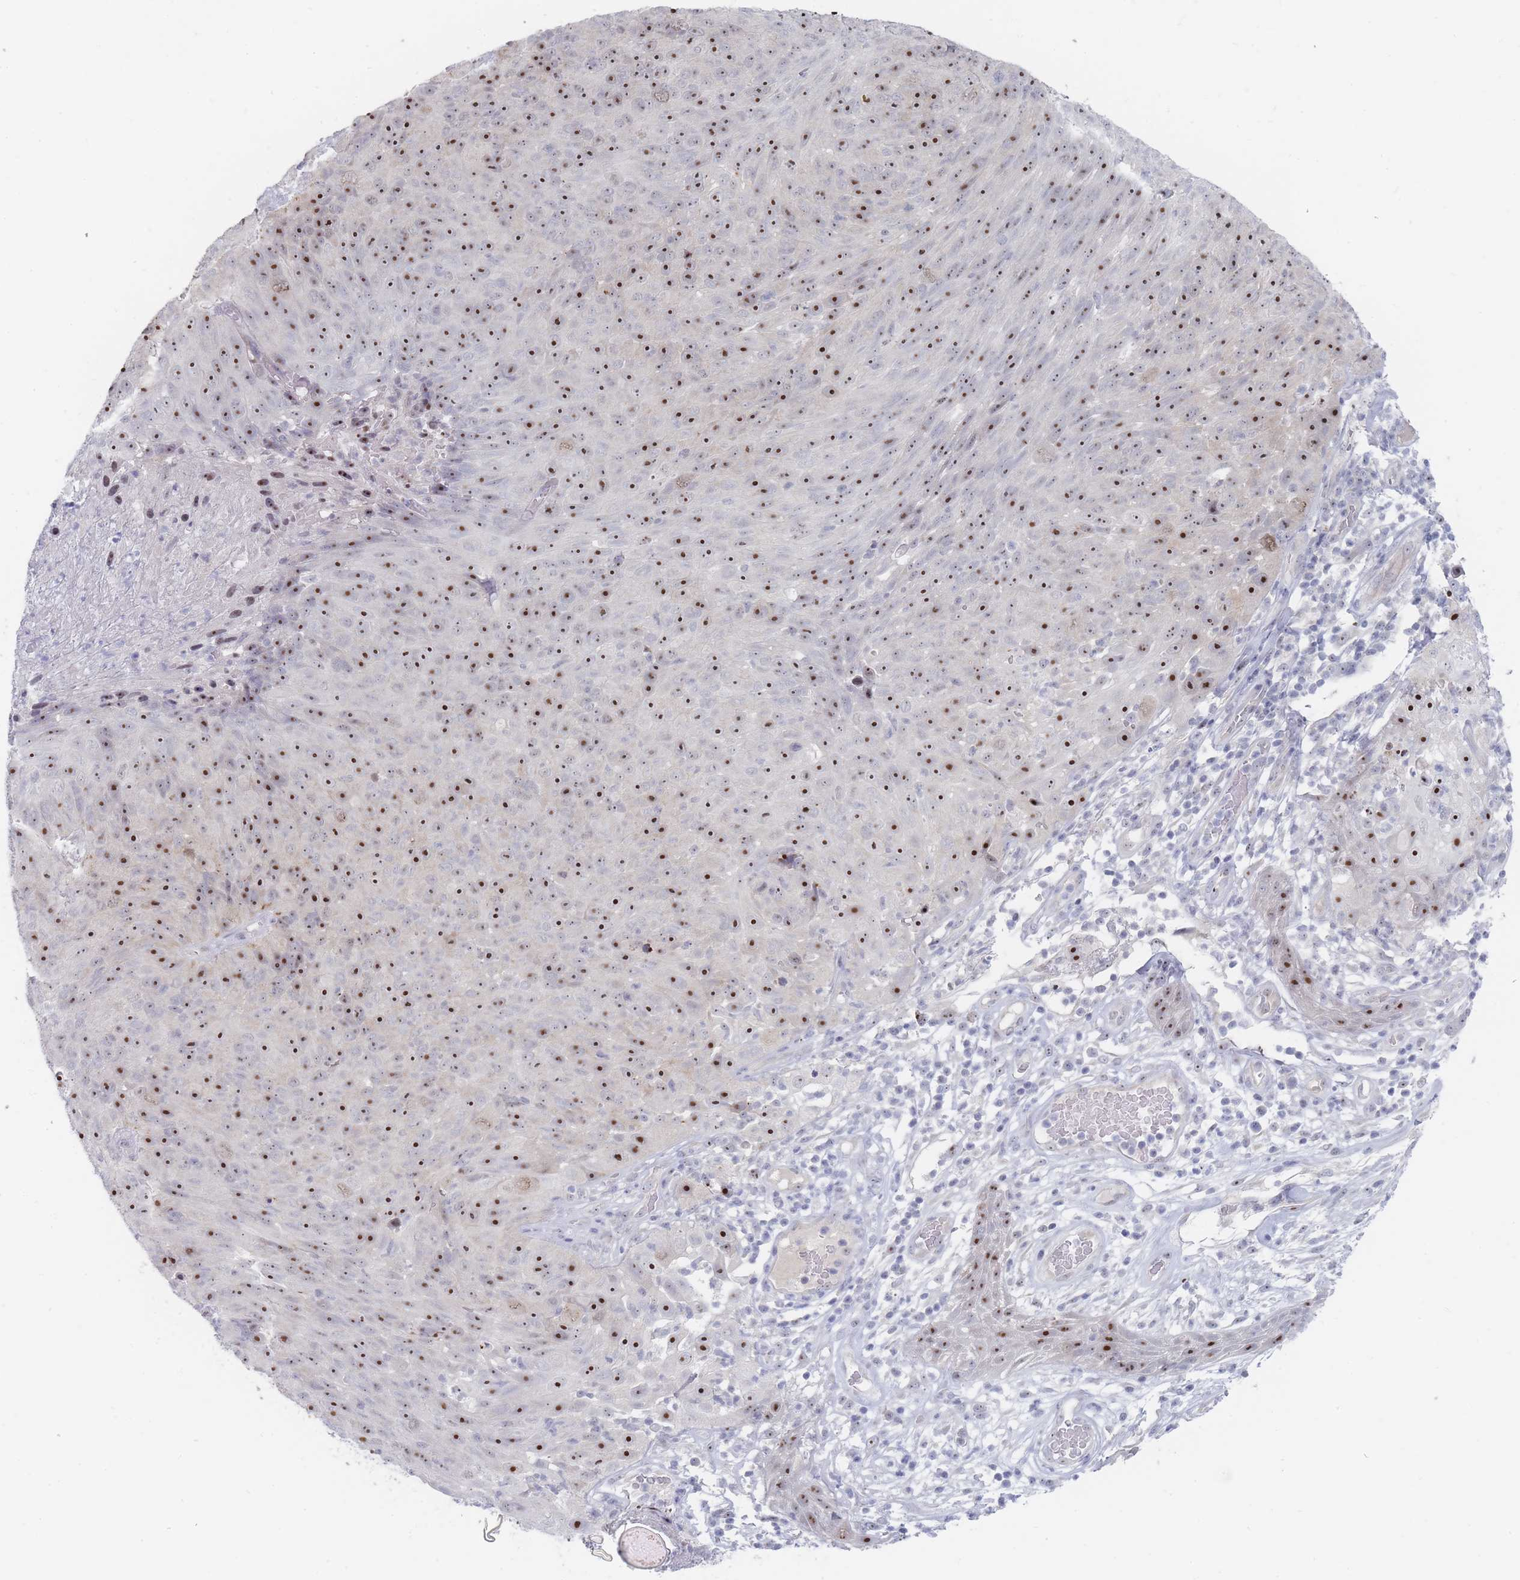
{"staining": {"intensity": "strong", "quantity": ">75%", "location": "nuclear"}, "tissue": "skin cancer", "cell_type": "Tumor cells", "image_type": "cancer", "snomed": [{"axis": "morphology", "description": "Squamous cell carcinoma, NOS"}, {"axis": "topography", "description": "Skin"}], "caption": "Immunohistochemical staining of human skin squamous cell carcinoma shows strong nuclear protein expression in about >75% of tumor cells.", "gene": "RNF8", "patient": {"sex": "female", "age": 87}}